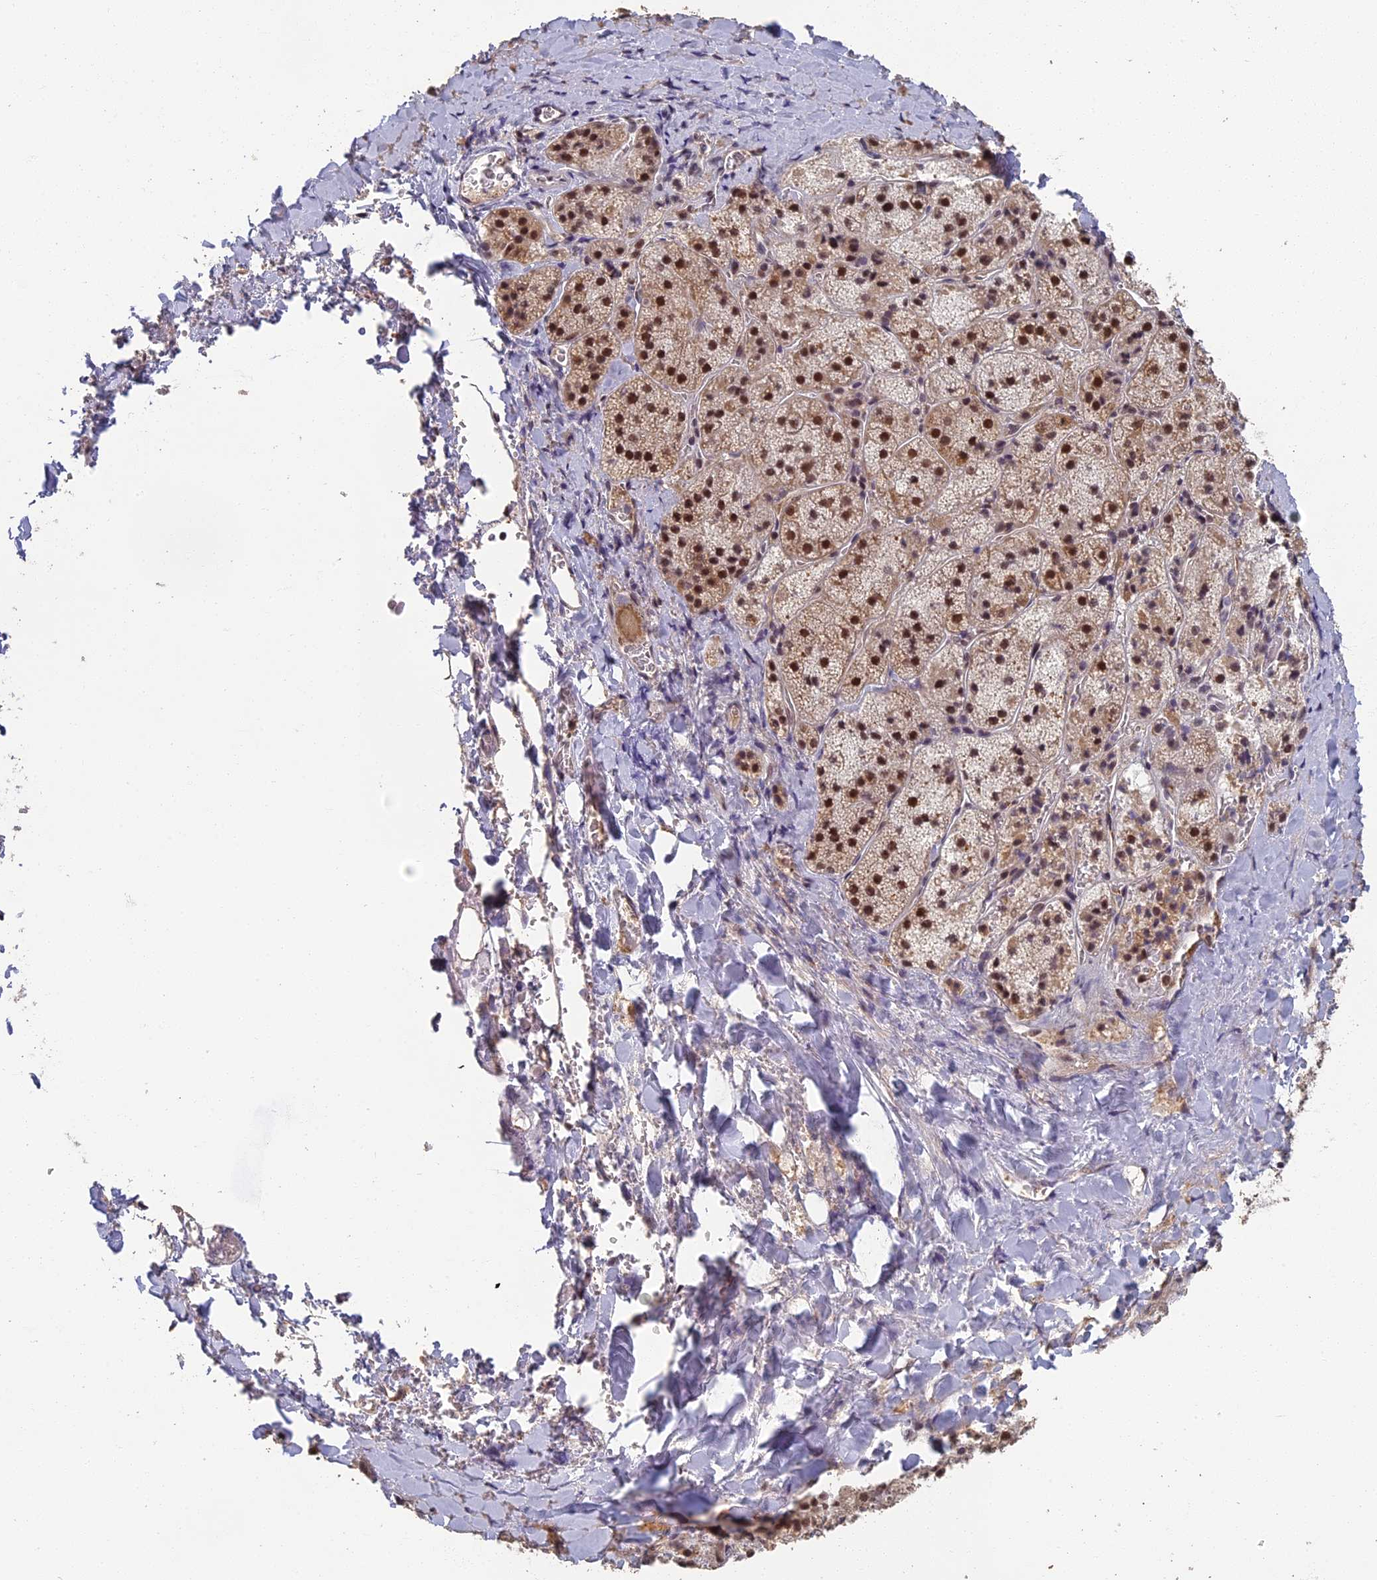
{"staining": {"intensity": "moderate", "quantity": "25%-75%", "location": "nuclear"}, "tissue": "adrenal gland", "cell_type": "Glandular cells", "image_type": "normal", "snomed": [{"axis": "morphology", "description": "Normal tissue, NOS"}, {"axis": "topography", "description": "Adrenal gland"}], "caption": "The immunohistochemical stain shows moderate nuclear expression in glandular cells of unremarkable adrenal gland. Using DAB (brown) and hematoxylin (blue) stains, captured at high magnification using brightfield microscopy.", "gene": "MORF4L1", "patient": {"sex": "female", "age": 44}}